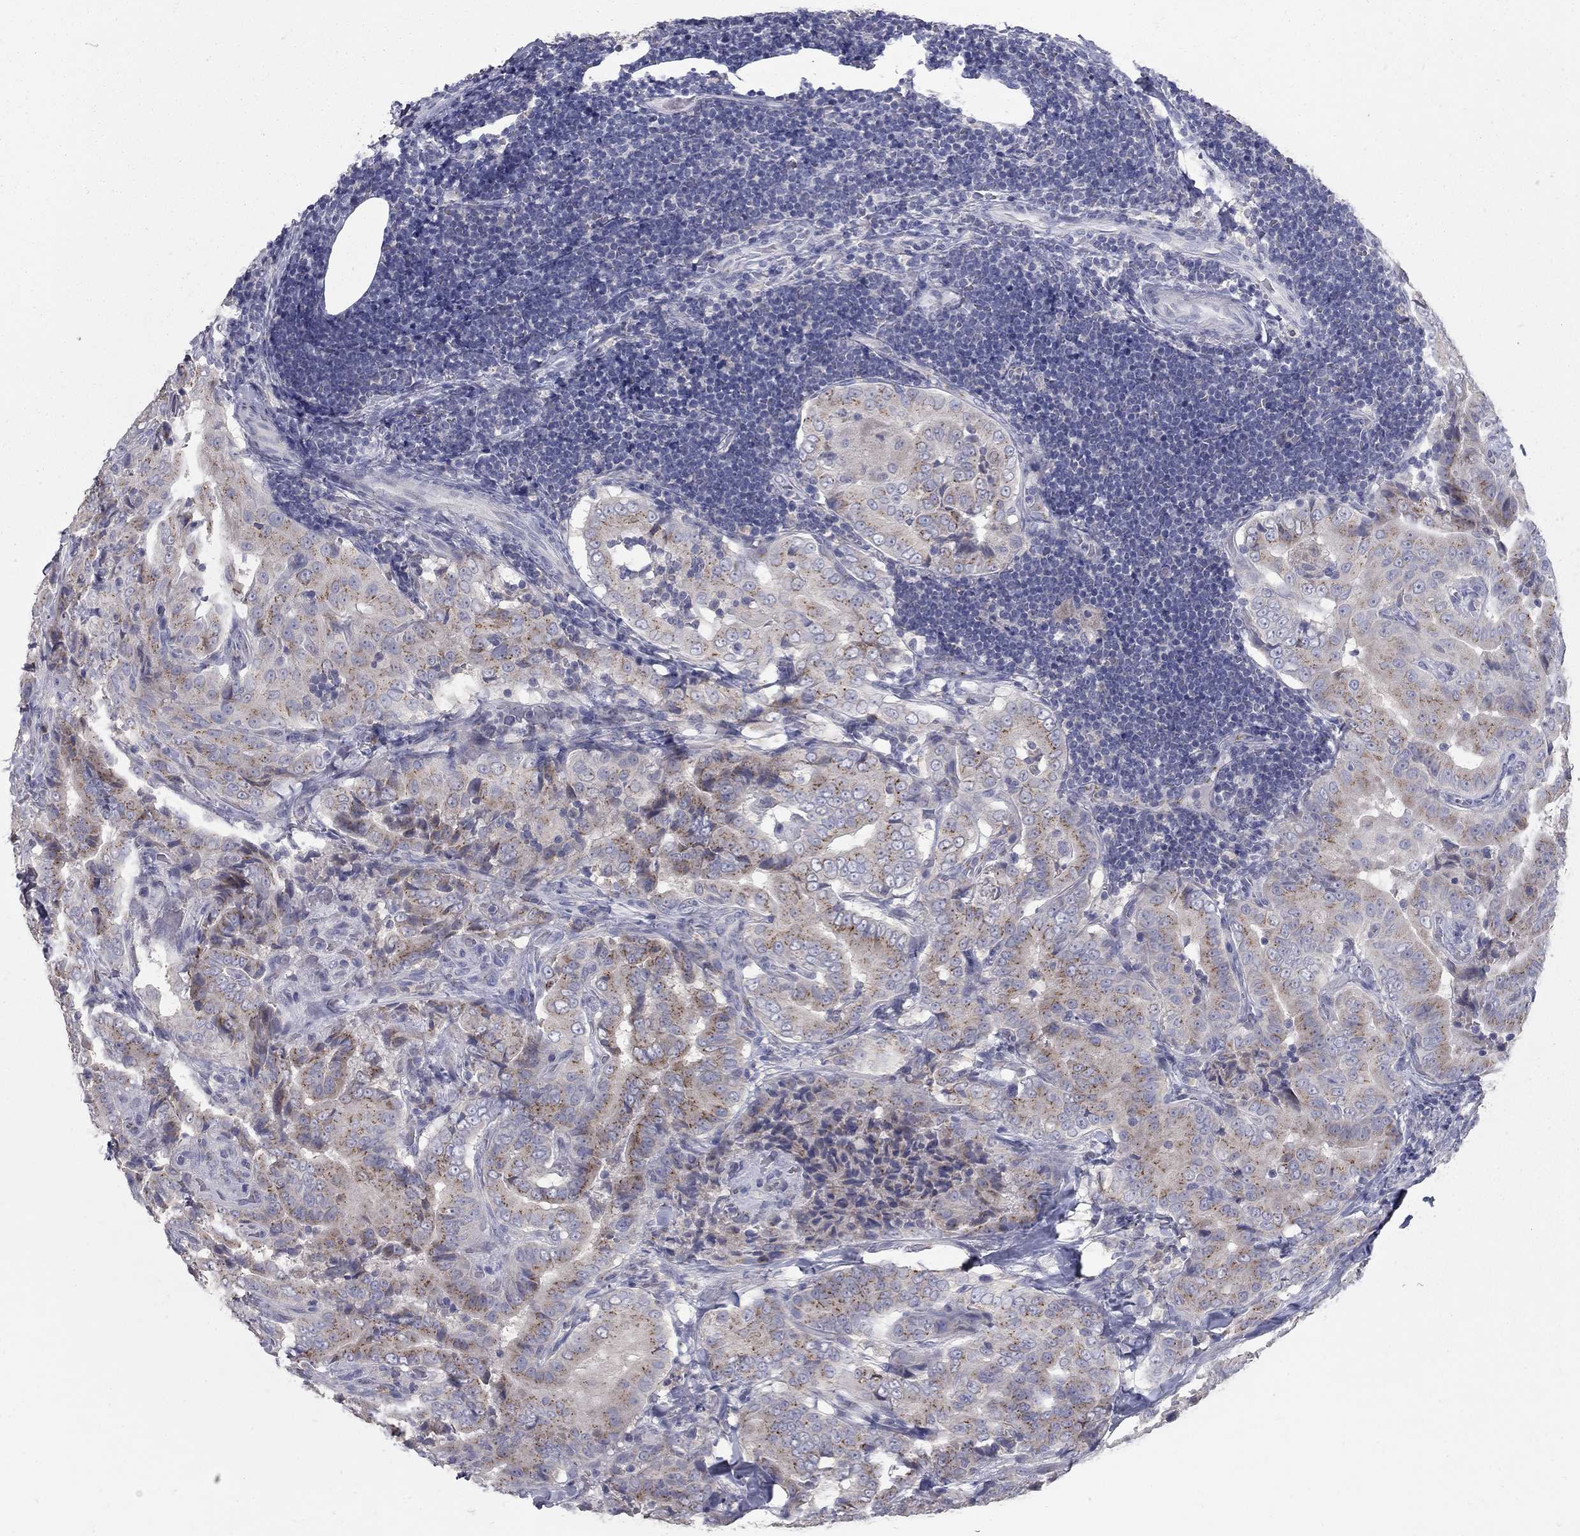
{"staining": {"intensity": "moderate", "quantity": ">75%", "location": "cytoplasmic/membranous"}, "tissue": "thyroid cancer", "cell_type": "Tumor cells", "image_type": "cancer", "snomed": [{"axis": "morphology", "description": "Papillary adenocarcinoma, NOS"}, {"axis": "topography", "description": "Thyroid gland"}], "caption": "Immunohistochemical staining of human thyroid cancer exhibits medium levels of moderate cytoplasmic/membranous staining in about >75% of tumor cells.", "gene": "KIAA0319L", "patient": {"sex": "male", "age": 61}}